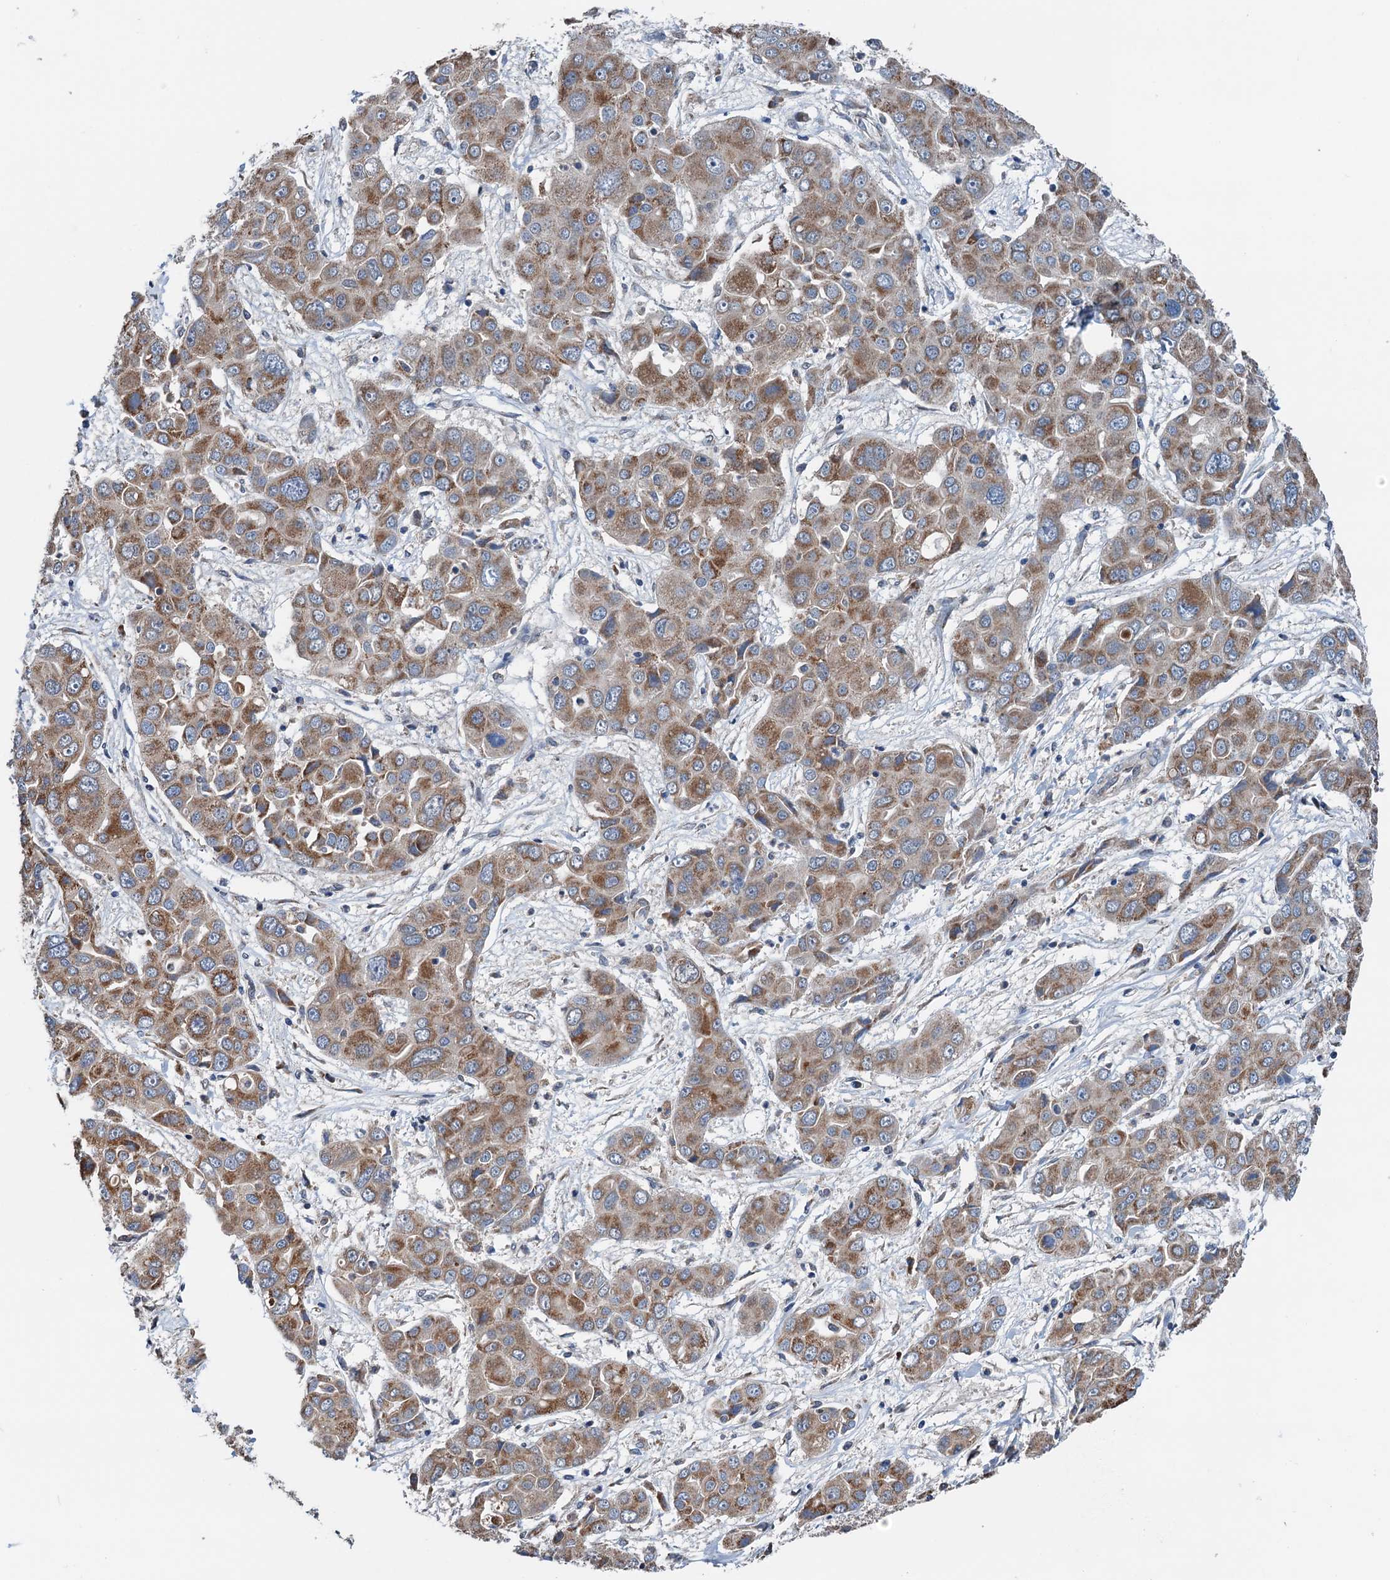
{"staining": {"intensity": "moderate", "quantity": ">75%", "location": "cytoplasmic/membranous"}, "tissue": "liver cancer", "cell_type": "Tumor cells", "image_type": "cancer", "snomed": [{"axis": "morphology", "description": "Cholangiocarcinoma"}, {"axis": "topography", "description": "Liver"}], "caption": "Brown immunohistochemical staining in human liver cancer shows moderate cytoplasmic/membranous positivity in approximately >75% of tumor cells.", "gene": "ELAC1", "patient": {"sex": "male", "age": 67}}